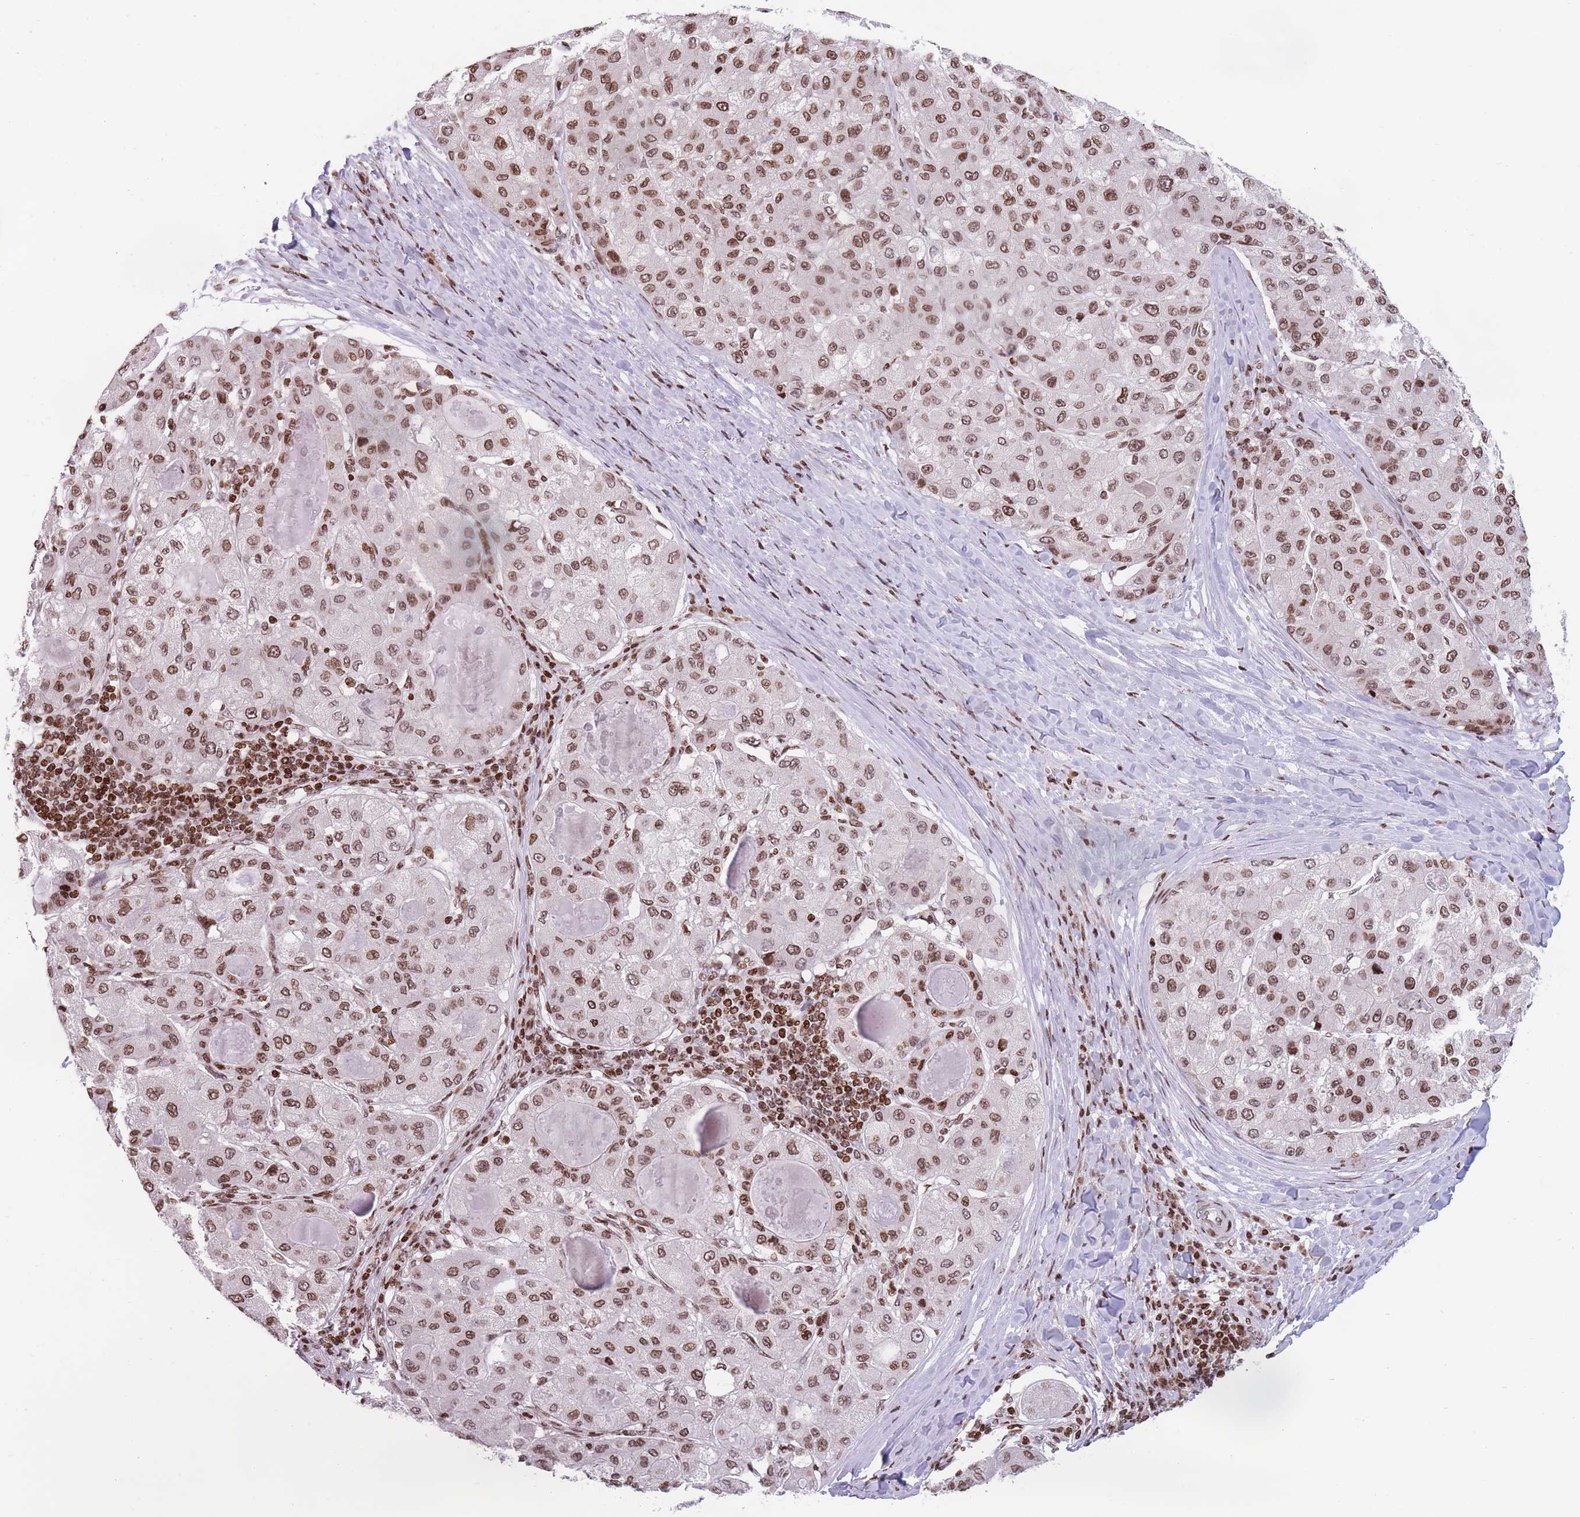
{"staining": {"intensity": "moderate", "quantity": ">75%", "location": "nuclear"}, "tissue": "liver cancer", "cell_type": "Tumor cells", "image_type": "cancer", "snomed": [{"axis": "morphology", "description": "Carcinoma, Hepatocellular, NOS"}, {"axis": "topography", "description": "Liver"}], "caption": "High-magnification brightfield microscopy of liver cancer stained with DAB (brown) and counterstained with hematoxylin (blue). tumor cells exhibit moderate nuclear expression is seen in about>75% of cells.", "gene": "AK9", "patient": {"sex": "male", "age": 80}}